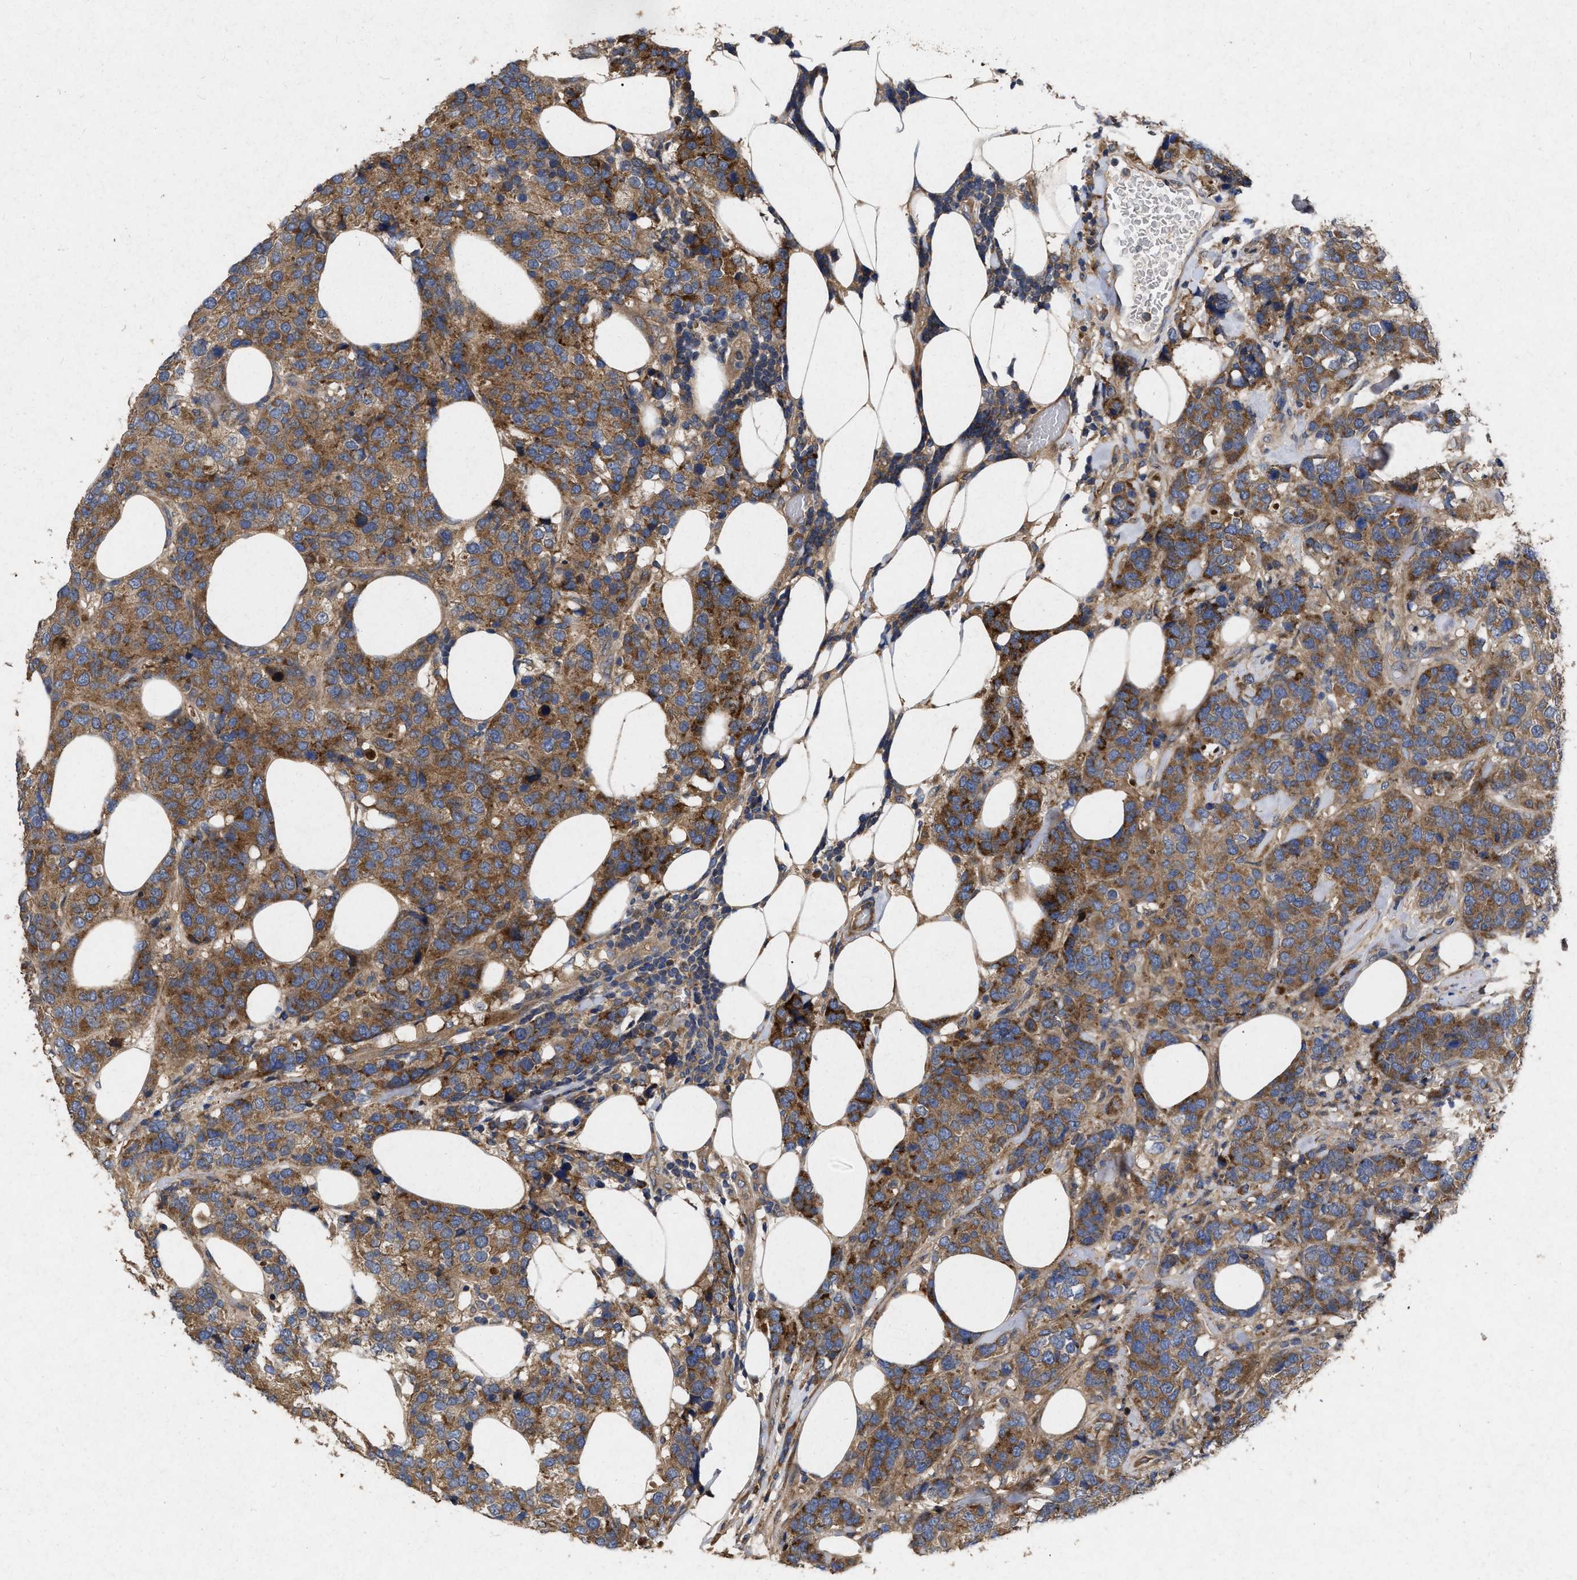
{"staining": {"intensity": "moderate", "quantity": ">75%", "location": "cytoplasmic/membranous"}, "tissue": "breast cancer", "cell_type": "Tumor cells", "image_type": "cancer", "snomed": [{"axis": "morphology", "description": "Lobular carcinoma"}, {"axis": "topography", "description": "Breast"}], "caption": "Breast cancer (lobular carcinoma) tissue exhibits moderate cytoplasmic/membranous staining in about >75% of tumor cells, visualized by immunohistochemistry.", "gene": "CDKN2C", "patient": {"sex": "female", "age": 59}}